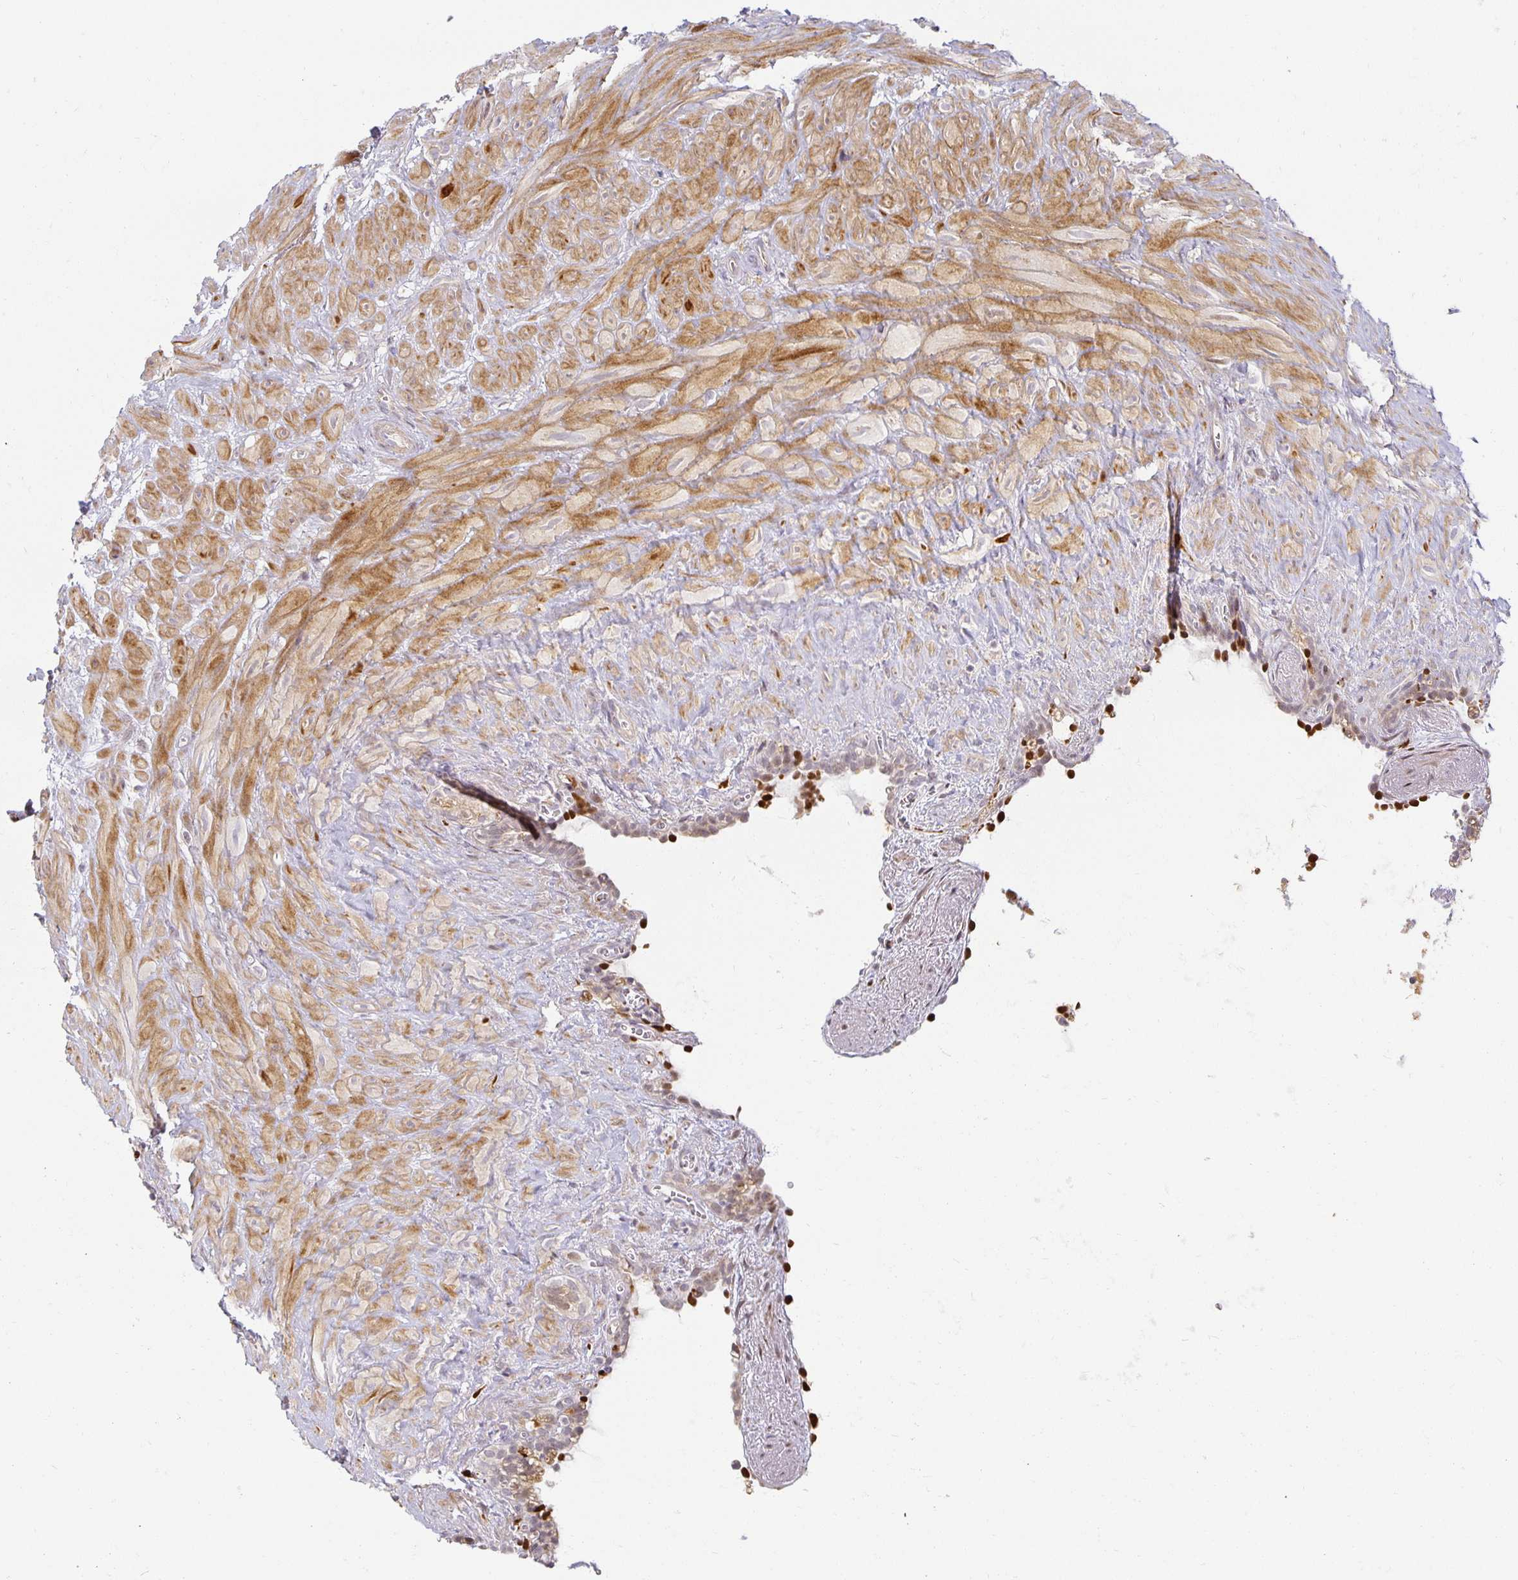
{"staining": {"intensity": "moderate", "quantity": "<25%", "location": "nuclear"}, "tissue": "seminal vesicle", "cell_type": "Glandular cells", "image_type": "normal", "snomed": [{"axis": "morphology", "description": "Normal tissue, NOS"}, {"axis": "topography", "description": "Seminal veicle"}], "caption": "Seminal vesicle stained for a protein (brown) shows moderate nuclear positive positivity in about <25% of glandular cells.", "gene": "EHF", "patient": {"sex": "male", "age": 76}}